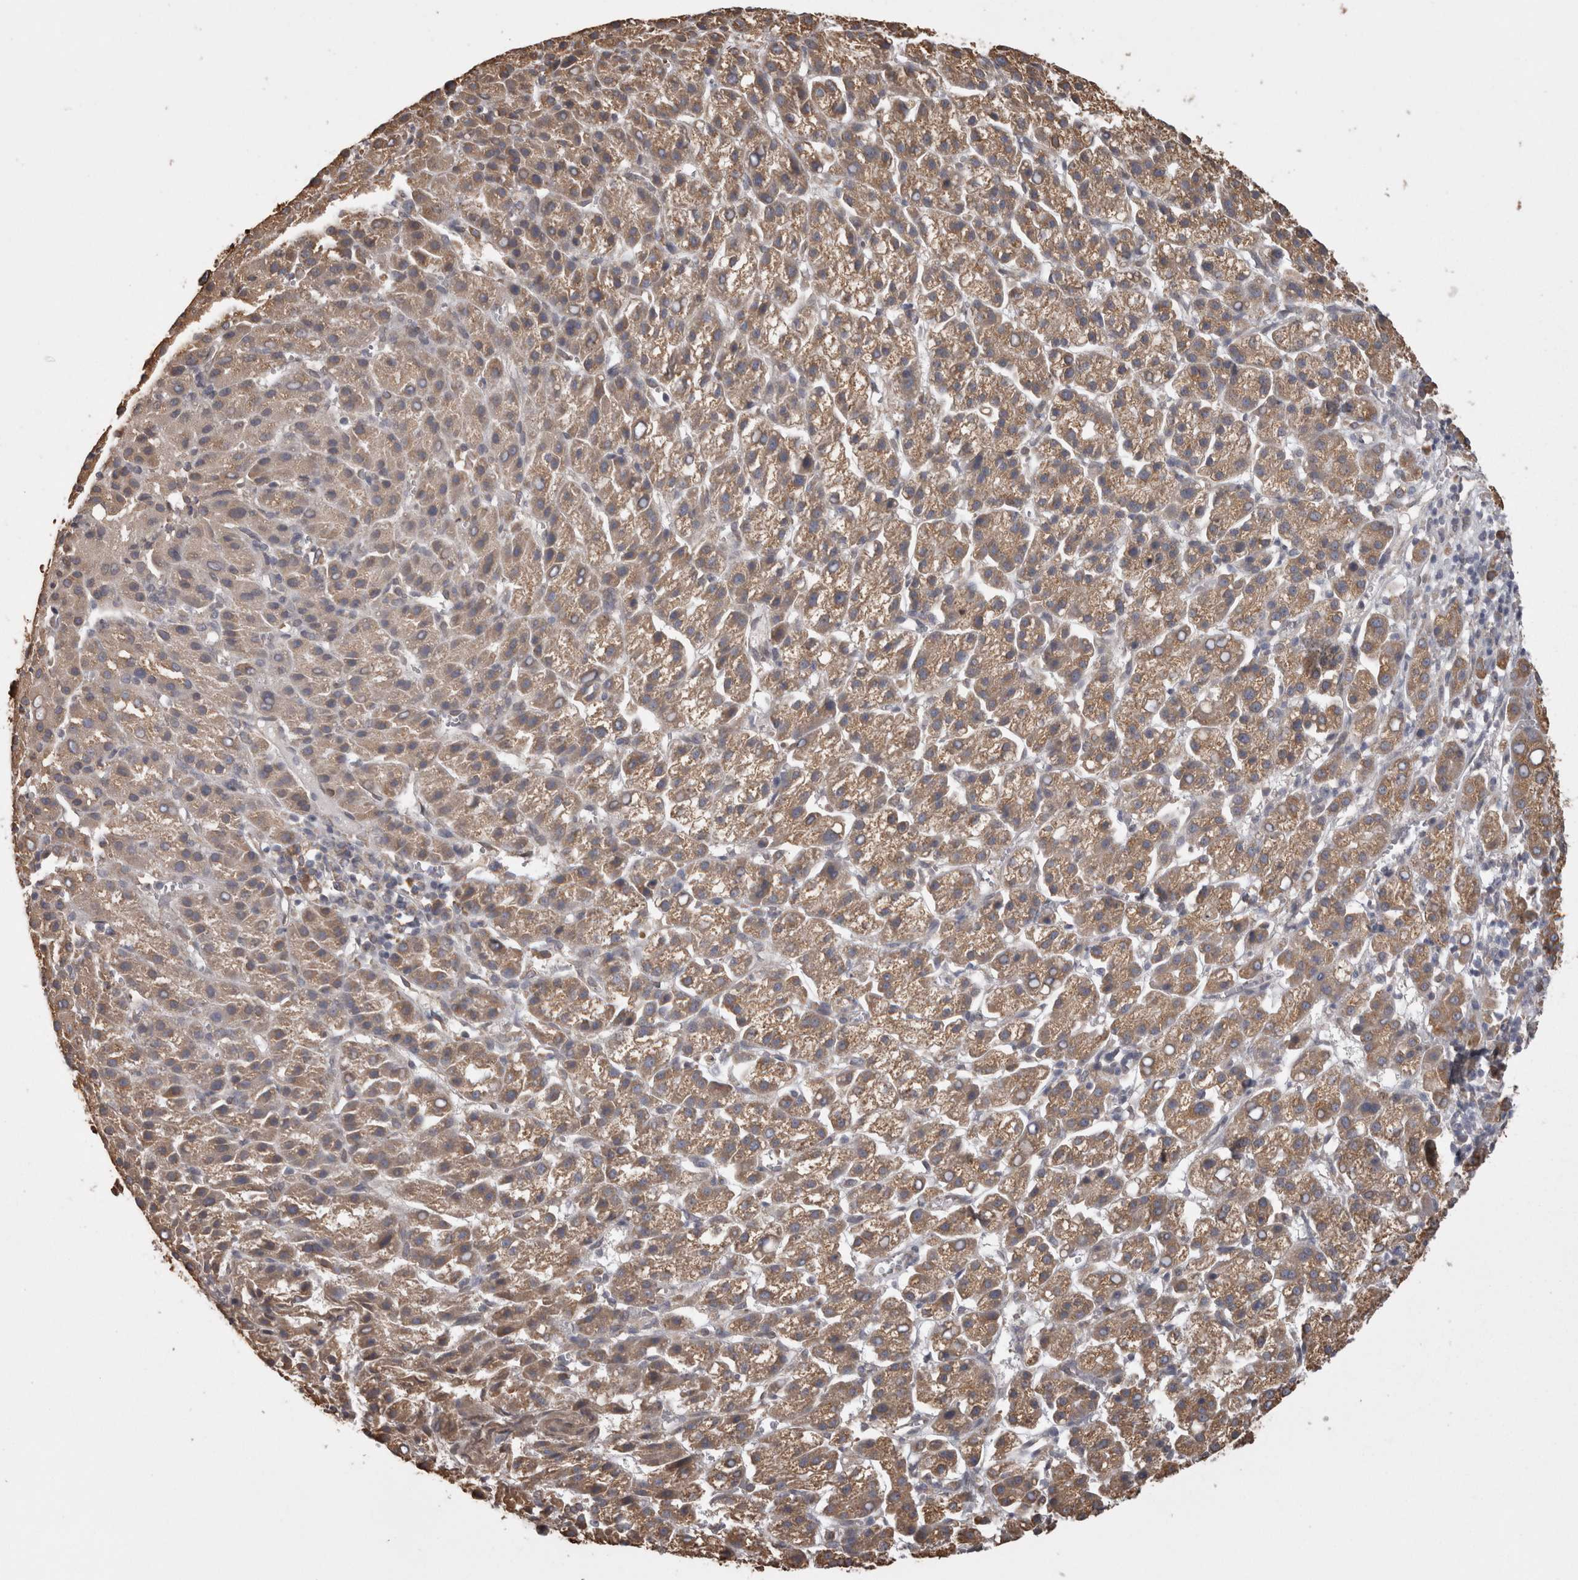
{"staining": {"intensity": "moderate", "quantity": ">75%", "location": "cytoplasmic/membranous"}, "tissue": "liver cancer", "cell_type": "Tumor cells", "image_type": "cancer", "snomed": [{"axis": "morphology", "description": "Carcinoma, Hepatocellular, NOS"}, {"axis": "topography", "description": "Liver"}], "caption": "Tumor cells reveal moderate cytoplasmic/membranous staining in about >75% of cells in hepatocellular carcinoma (liver).", "gene": "PON2", "patient": {"sex": "female", "age": 58}}